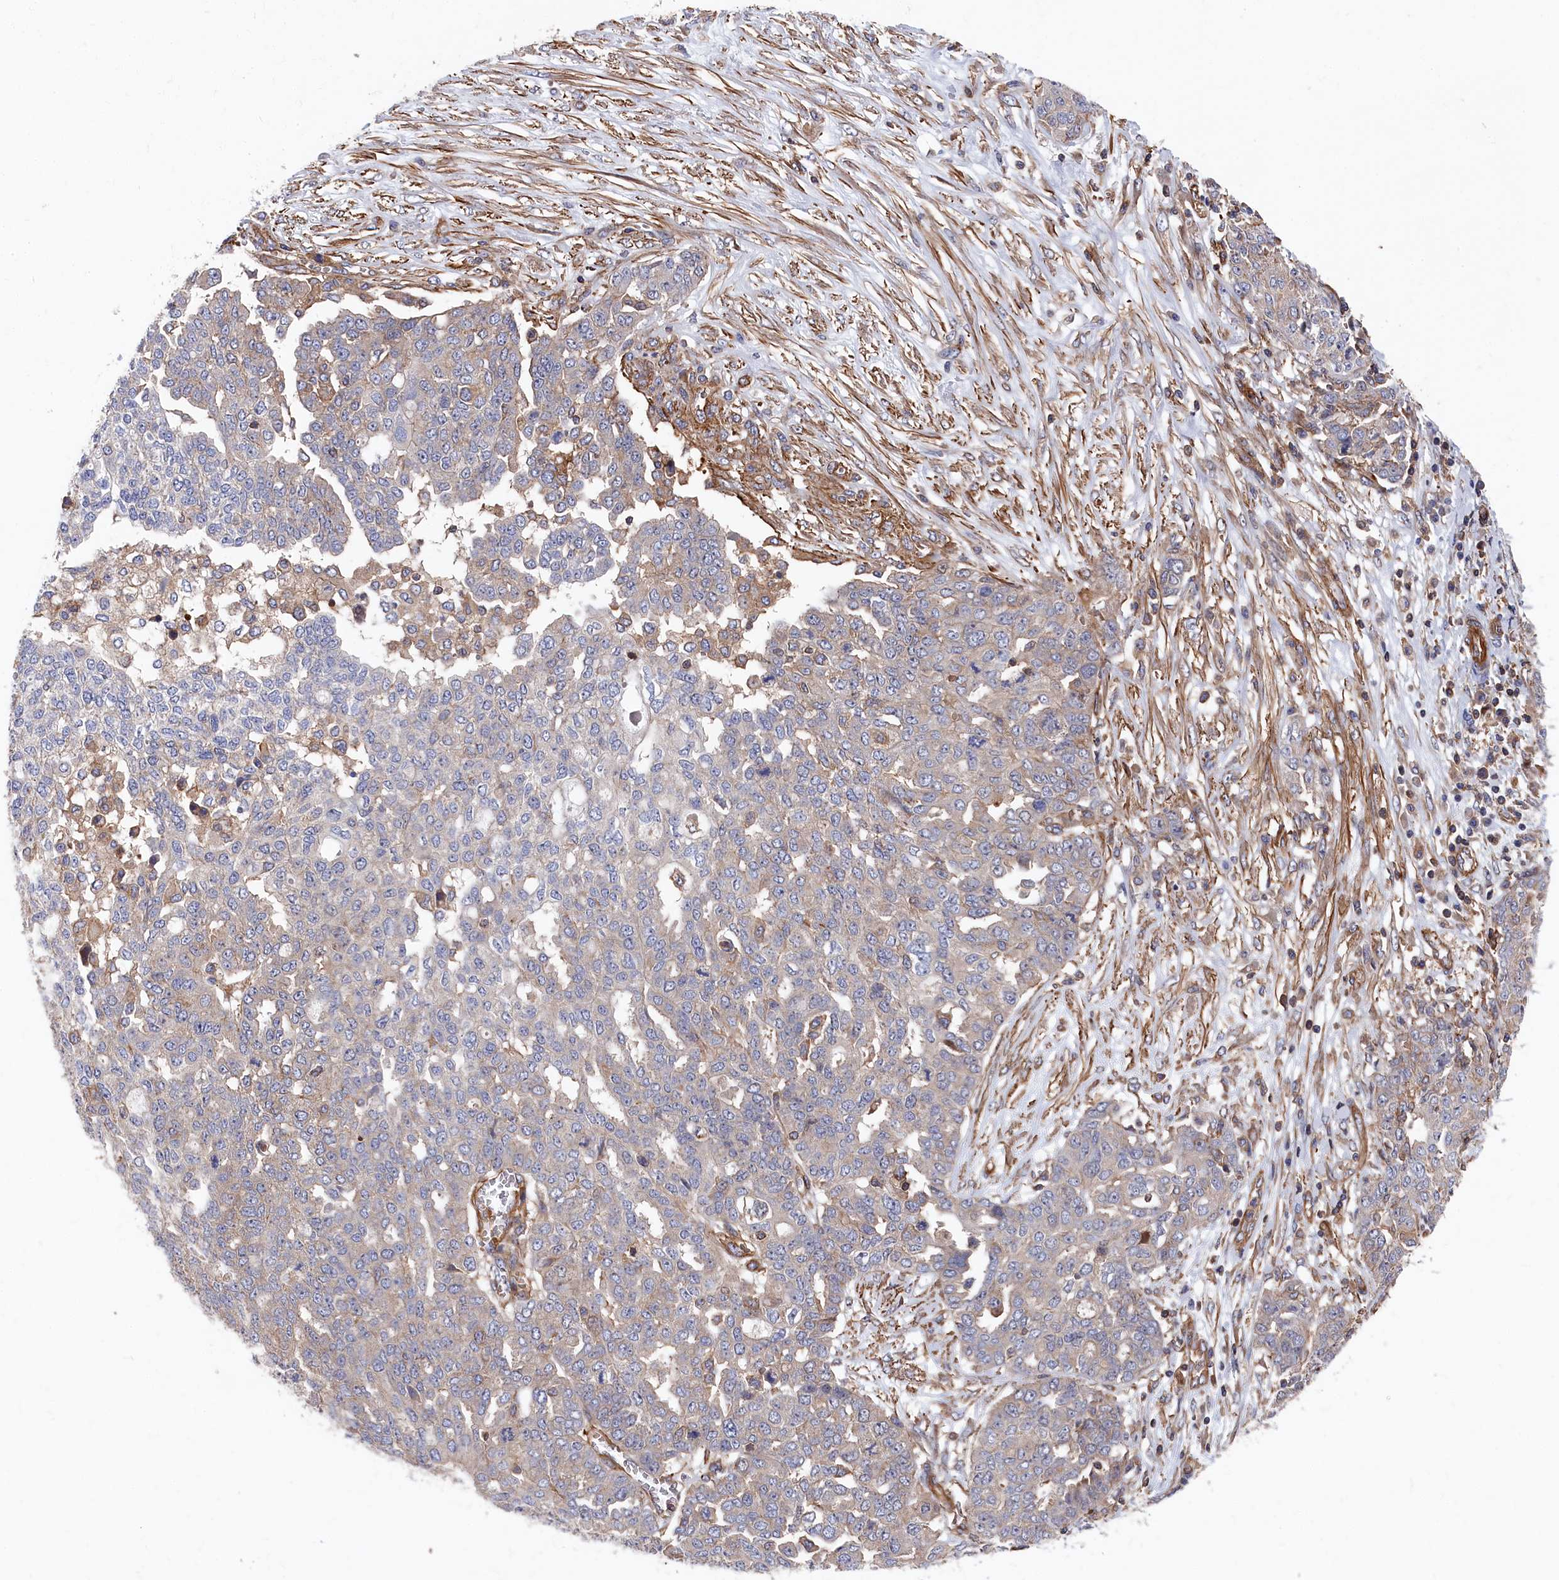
{"staining": {"intensity": "weak", "quantity": "<25%", "location": "cytoplasmic/membranous"}, "tissue": "ovarian cancer", "cell_type": "Tumor cells", "image_type": "cancer", "snomed": [{"axis": "morphology", "description": "Cystadenocarcinoma, serous, NOS"}, {"axis": "topography", "description": "Soft tissue"}, {"axis": "topography", "description": "Ovary"}], "caption": "This is an immunohistochemistry photomicrograph of human ovarian cancer (serous cystadenocarcinoma). There is no expression in tumor cells.", "gene": "LDHD", "patient": {"sex": "female", "age": 57}}